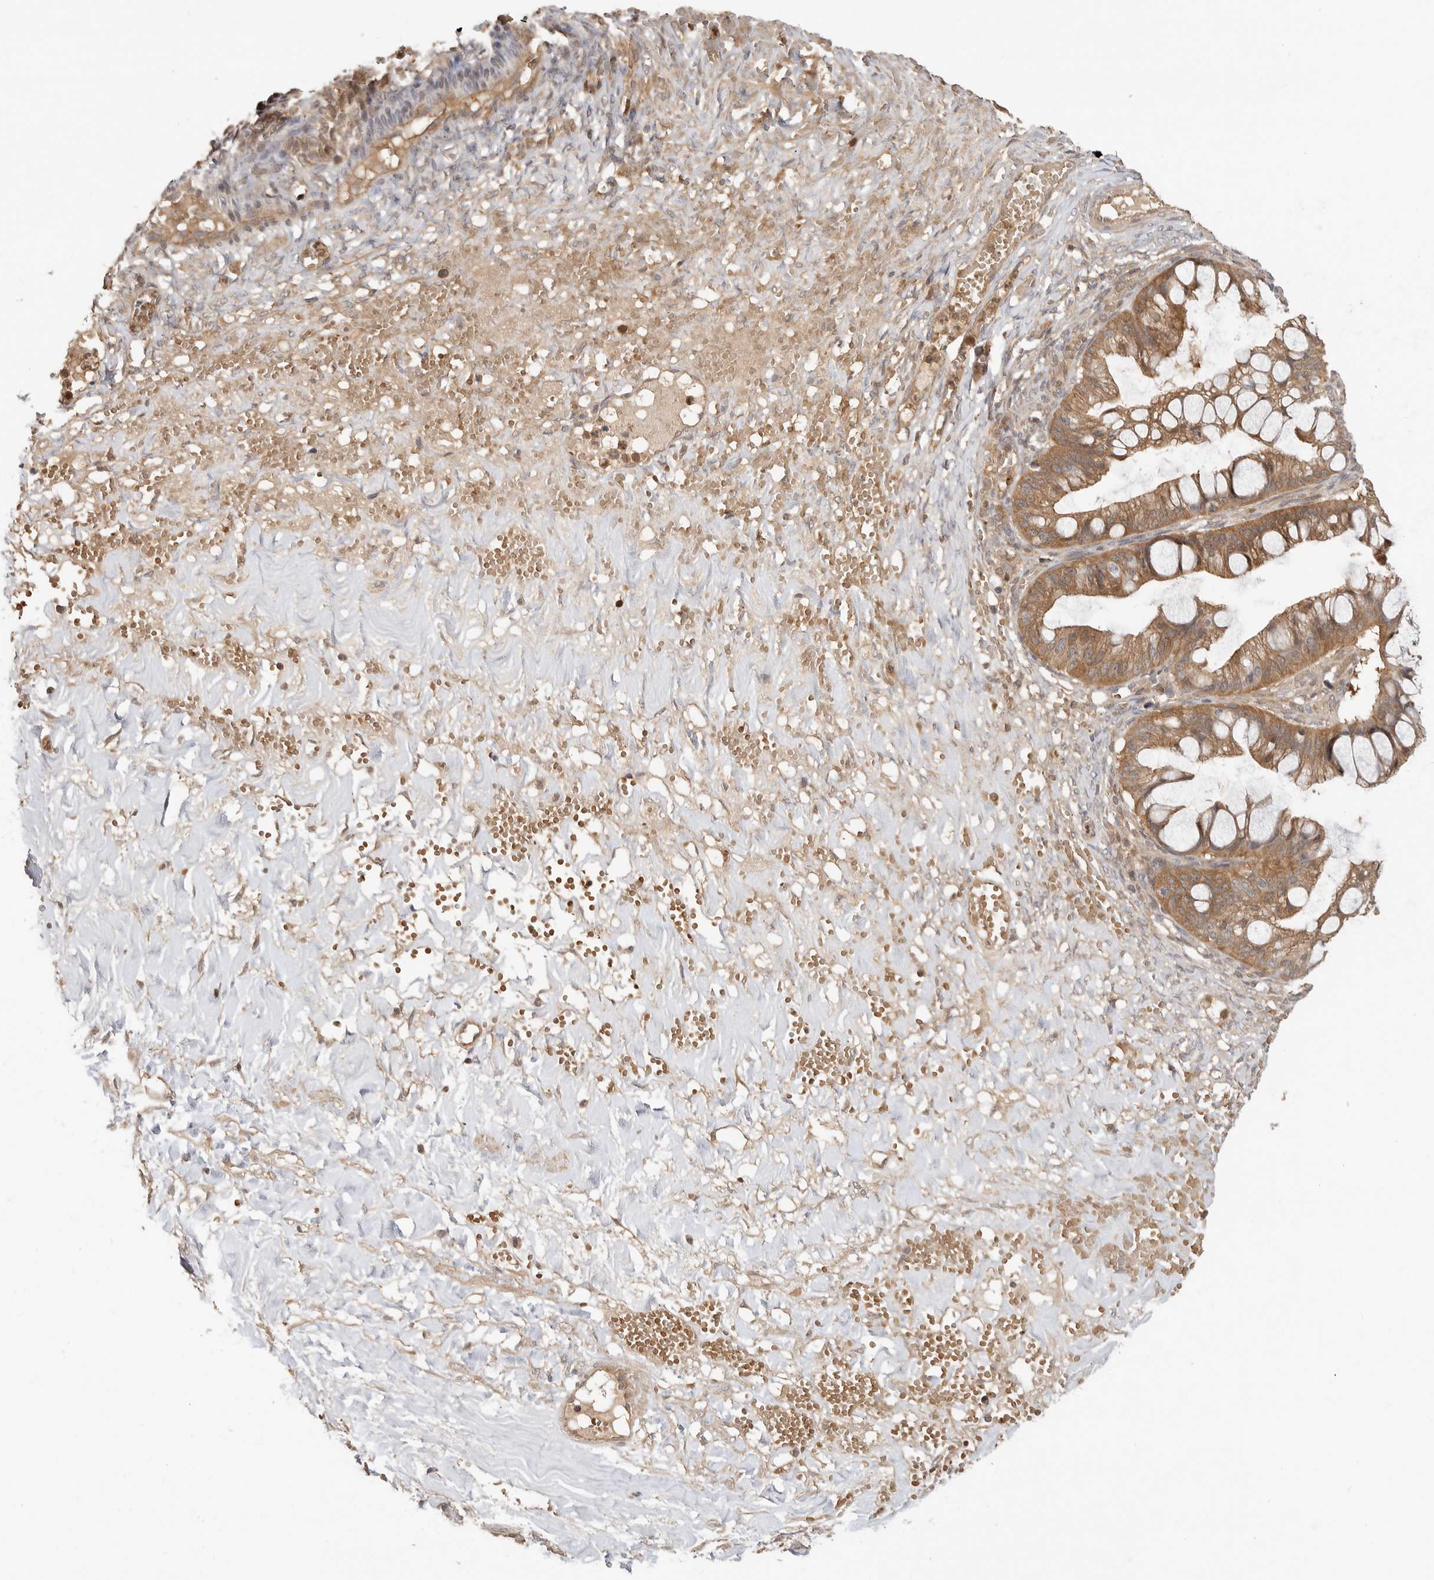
{"staining": {"intensity": "moderate", "quantity": ">75%", "location": "cytoplasmic/membranous"}, "tissue": "ovarian cancer", "cell_type": "Tumor cells", "image_type": "cancer", "snomed": [{"axis": "morphology", "description": "Cystadenocarcinoma, mucinous, NOS"}, {"axis": "topography", "description": "Ovary"}], "caption": "High-magnification brightfield microscopy of ovarian mucinous cystadenocarcinoma stained with DAB (brown) and counterstained with hematoxylin (blue). tumor cells exhibit moderate cytoplasmic/membranous positivity is seen in about>75% of cells.", "gene": "CLDN12", "patient": {"sex": "female", "age": 73}}